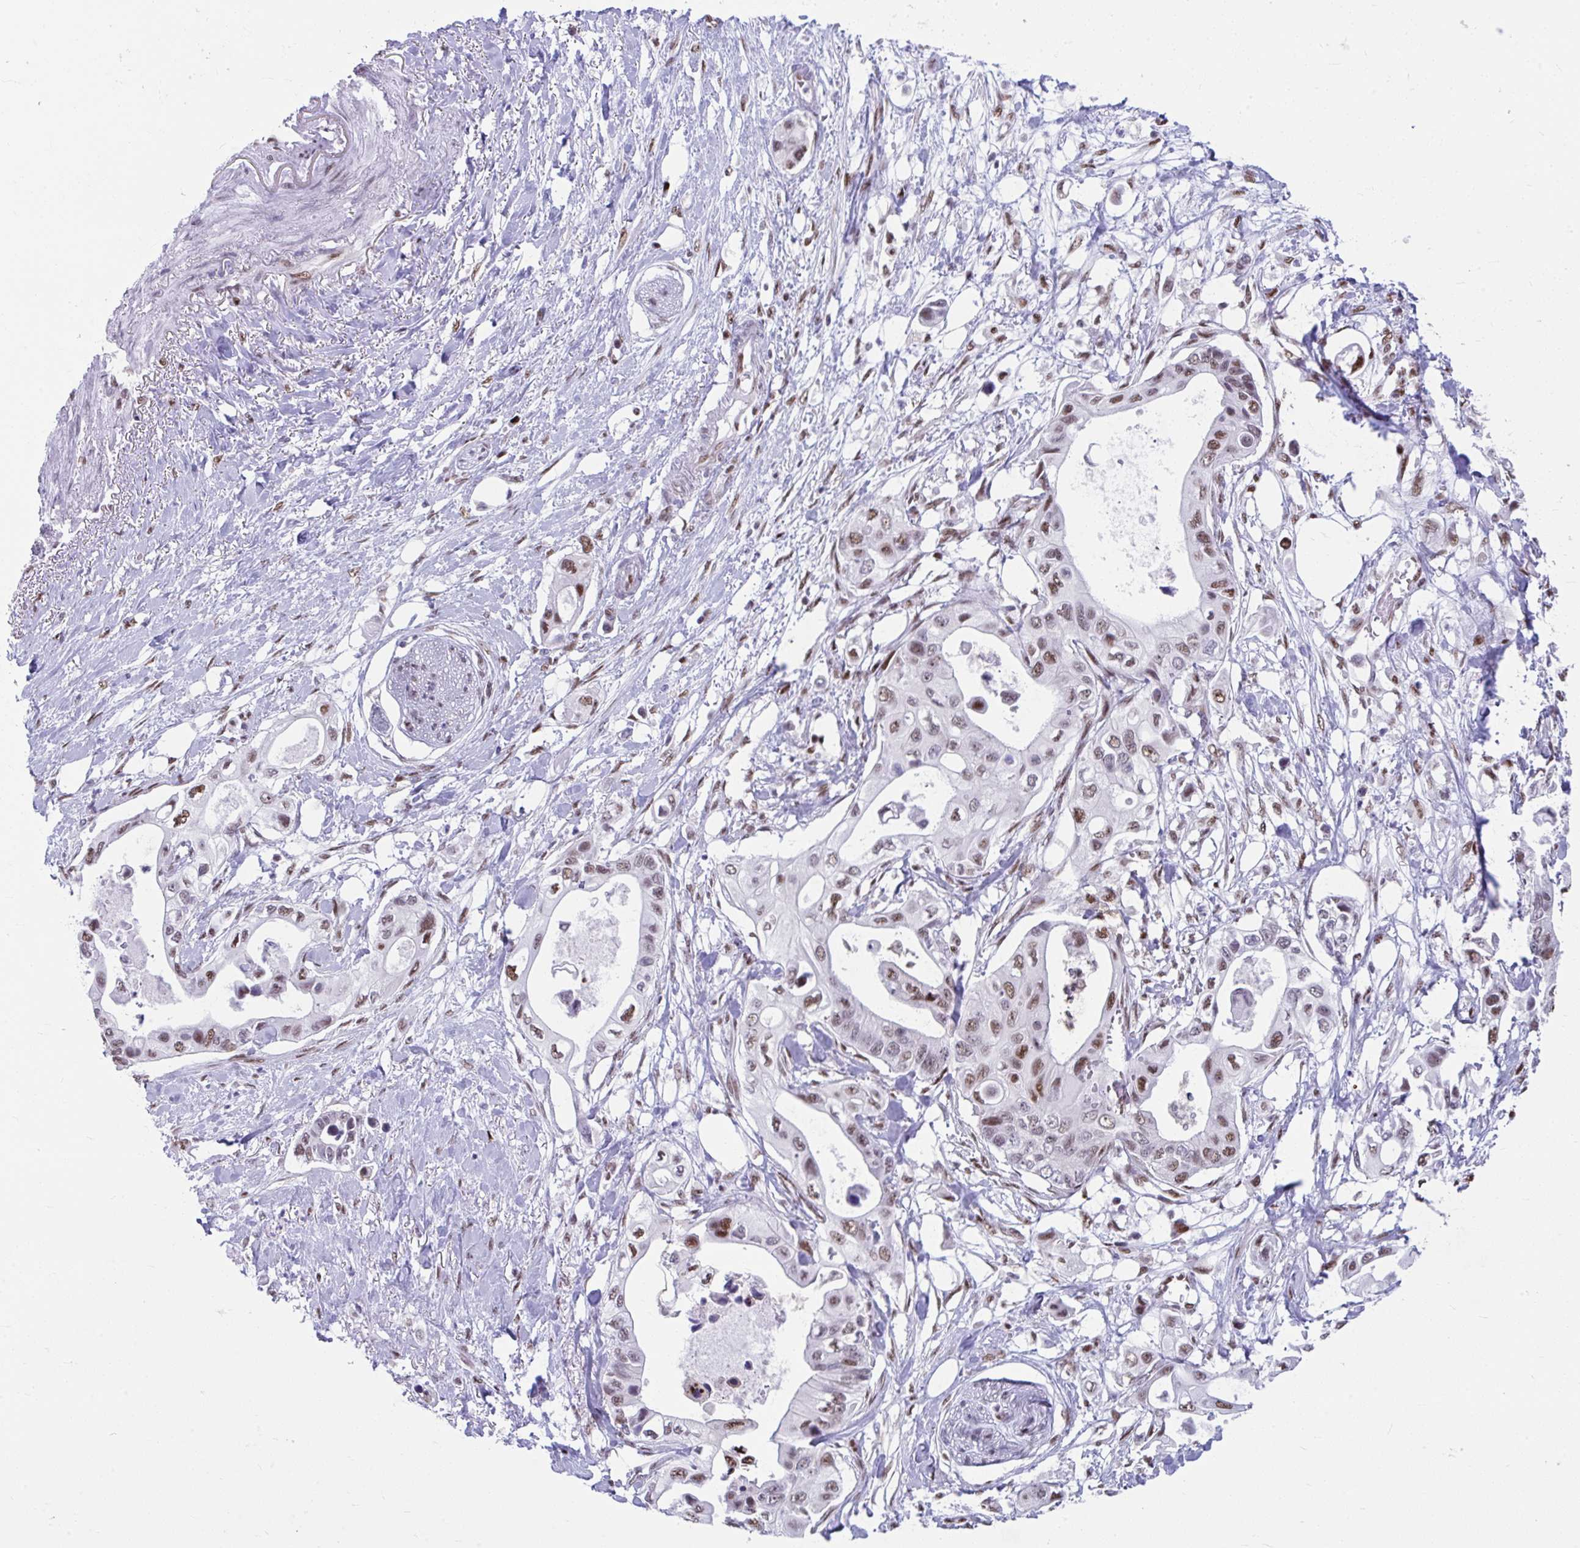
{"staining": {"intensity": "moderate", "quantity": ">75%", "location": "nuclear"}, "tissue": "pancreatic cancer", "cell_type": "Tumor cells", "image_type": "cancer", "snomed": [{"axis": "morphology", "description": "Adenocarcinoma, NOS"}, {"axis": "topography", "description": "Pancreas"}], "caption": "Brown immunohistochemical staining in pancreatic cancer demonstrates moderate nuclear positivity in approximately >75% of tumor cells.", "gene": "SLC35C2", "patient": {"sex": "female", "age": 63}}